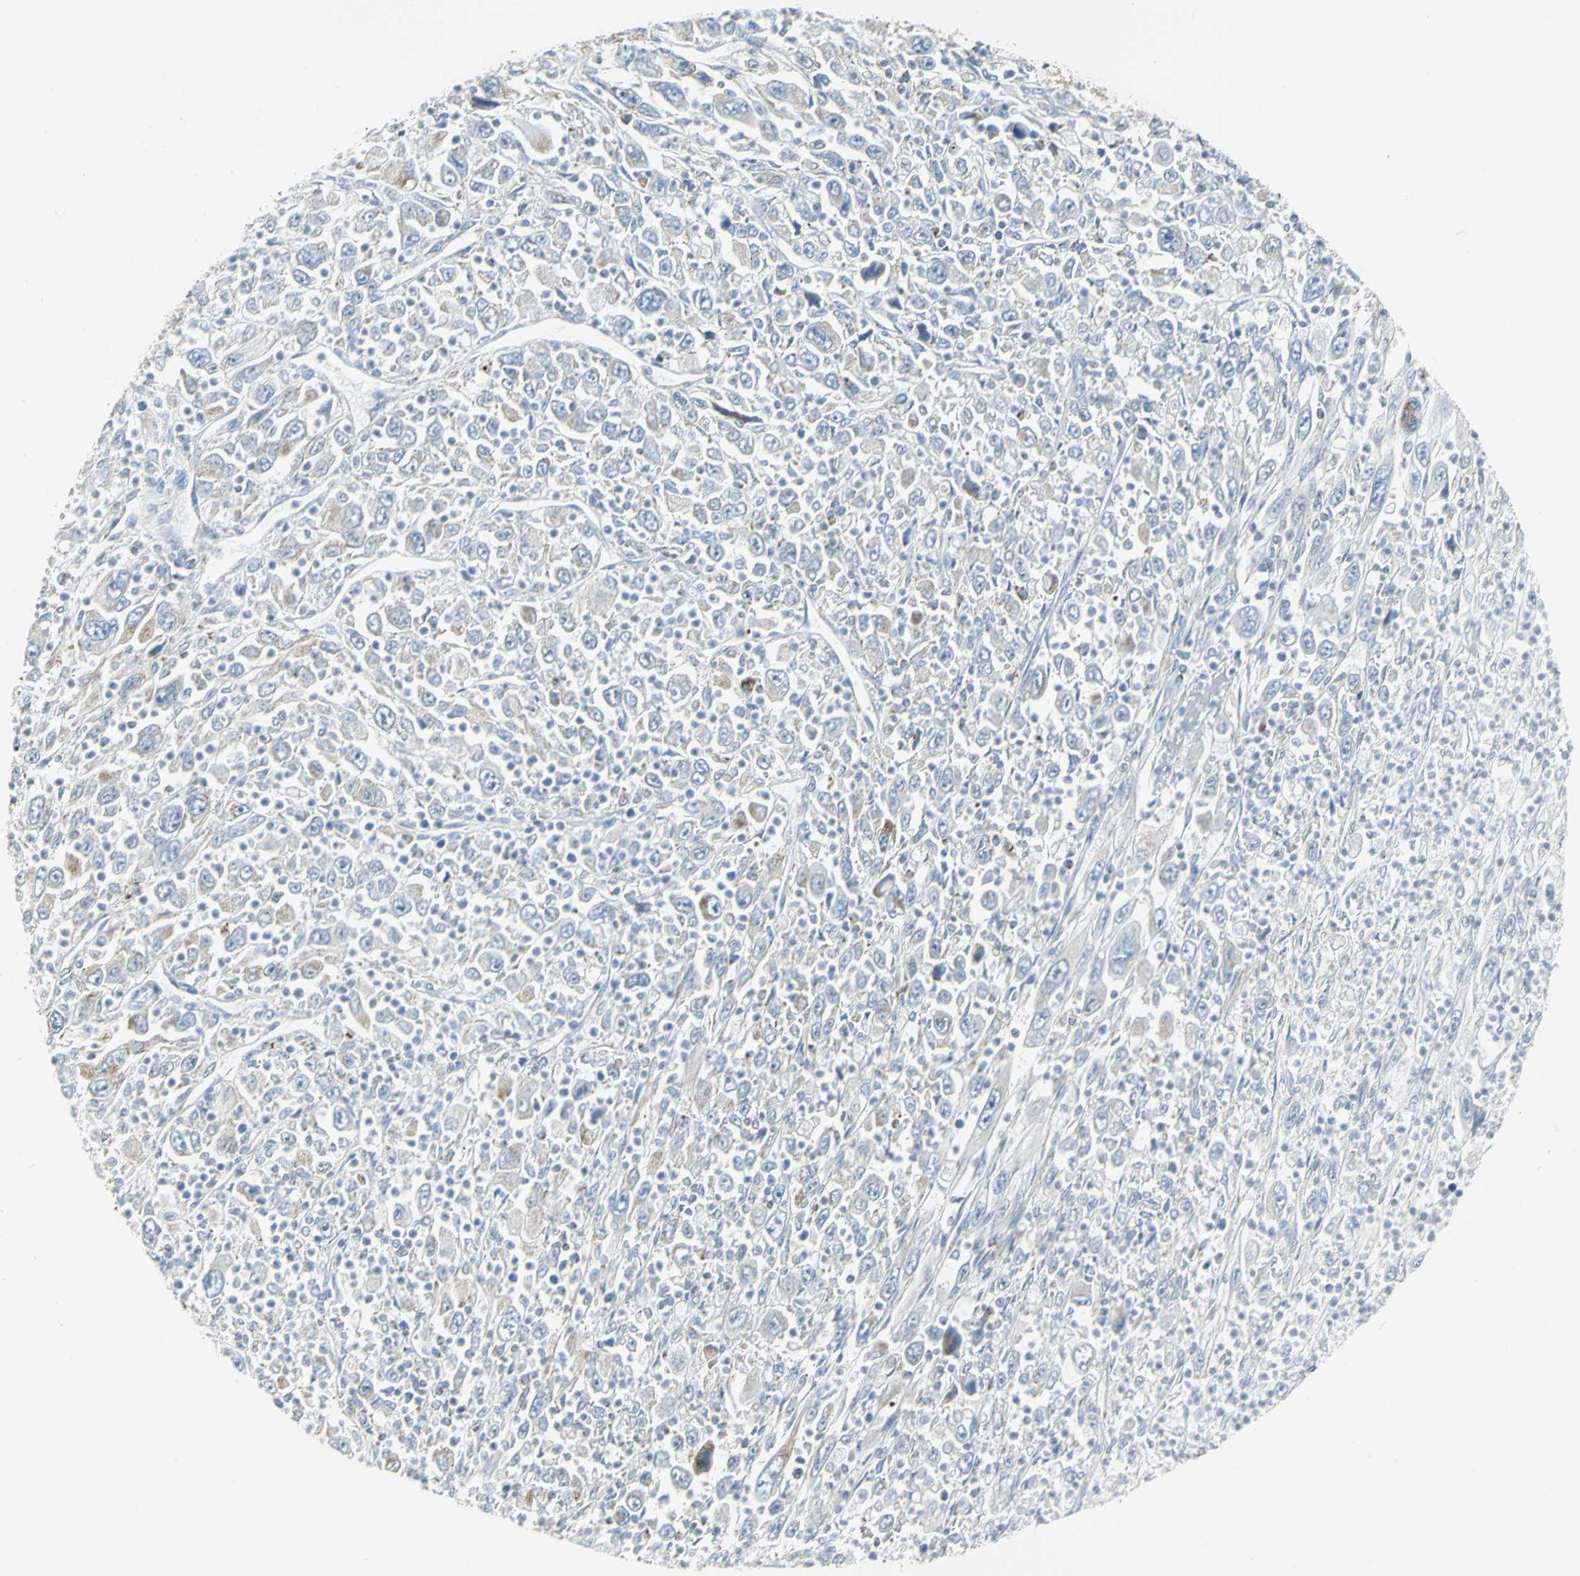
{"staining": {"intensity": "weak", "quantity": "<25%", "location": "cytoplasmic/membranous"}, "tissue": "melanoma", "cell_type": "Tumor cells", "image_type": "cancer", "snomed": [{"axis": "morphology", "description": "Malignant melanoma, Metastatic site"}, {"axis": "topography", "description": "Skin"}], "caption": "Malignant melanoma (metastatic site) stained for a protein using IHC reveals no staining tumor cells.", "gene": "NTRK1", "patient": {"sex": "female", "age": 56}}